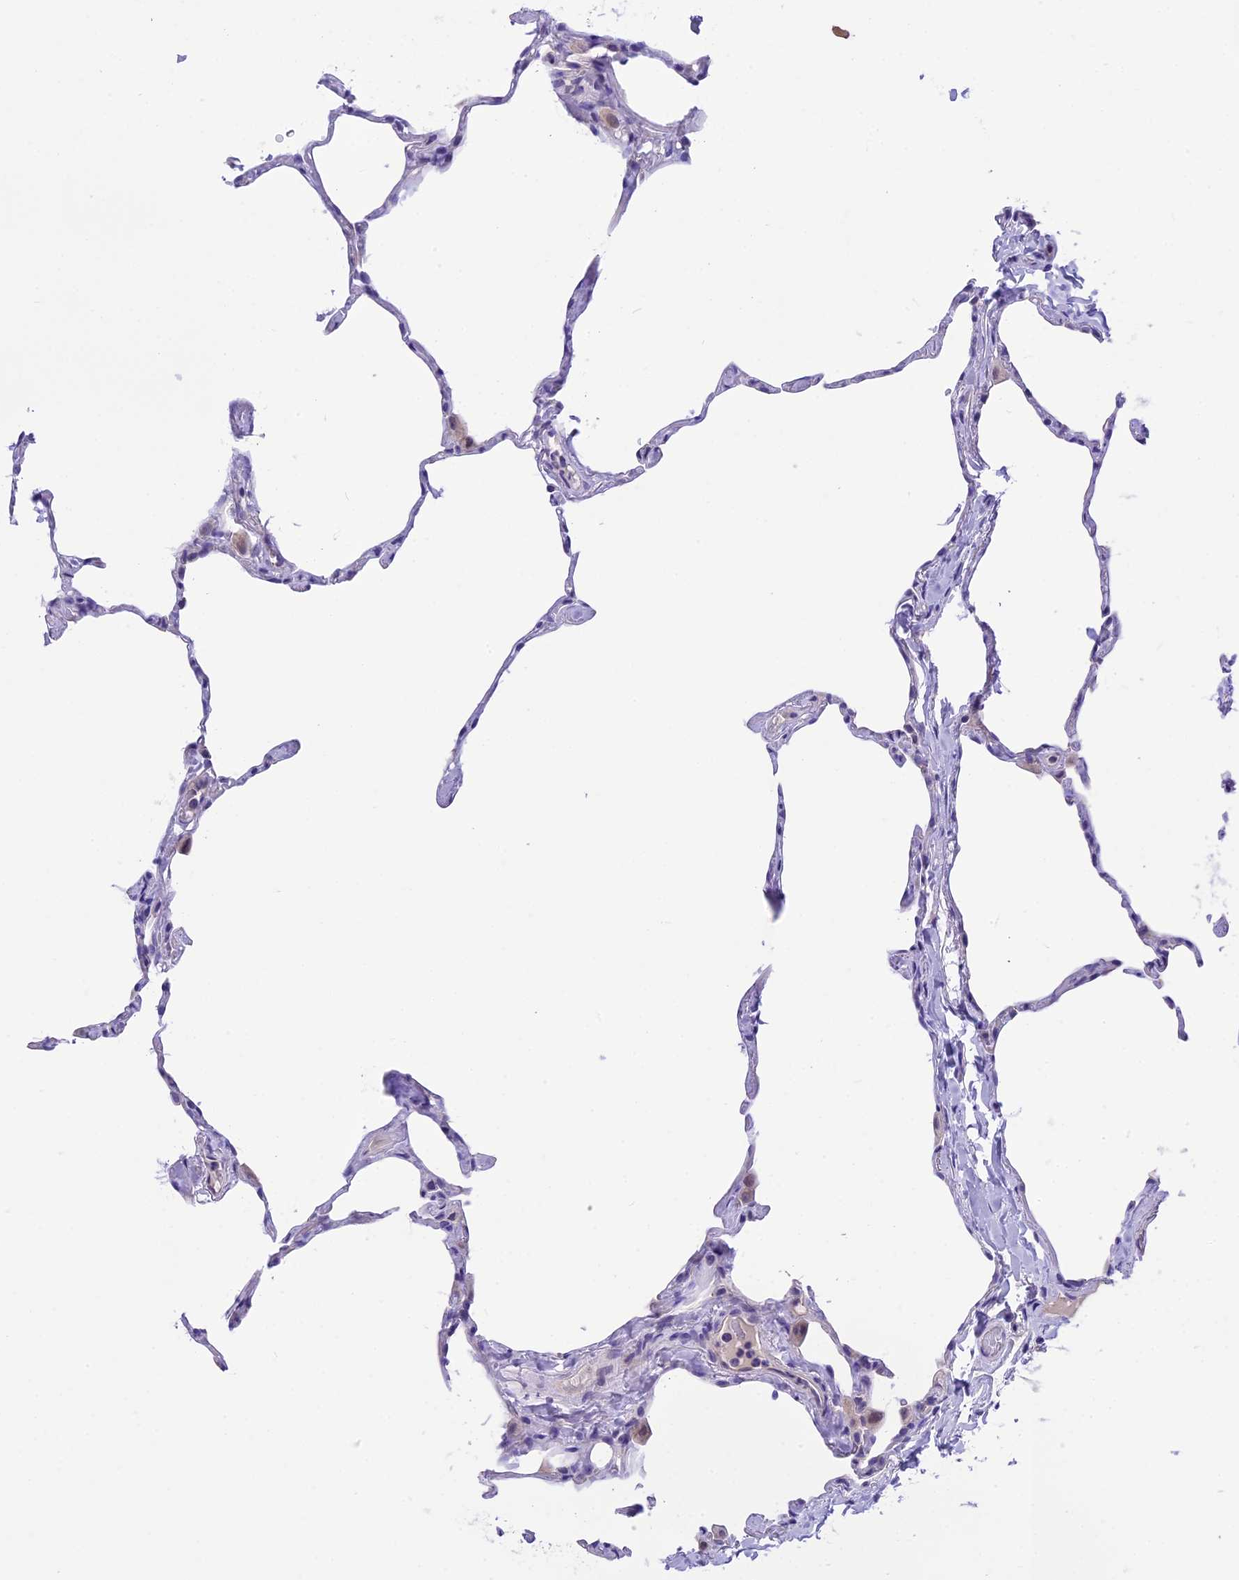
{"staining": {"intensity": "negative", "quantity": "none", "location": "none"}, "tissue": "lung", "cell_type": "Alveolar cells", "image_type": "normal", "snomed": [{"axis": "morphology", "description": "Normal tissue, NOS"}, {"axis": "topography", "description": "Lung"}], "caption": "Immunohistochemistry (IHC) photomicrograph of normal lung: lung stained with DAB (3,3'-diaminobenzidine) shows no significant protein expression in alveolar cells. (Stains: DAB (3,3'-diaminobenzidine) immunohistochemistry with hematoxylin counter stain, Microscopy: brightfield microscopy at high magnification).", "gene": "PRR15", "patient": {"sex": "male", "age": 65}}